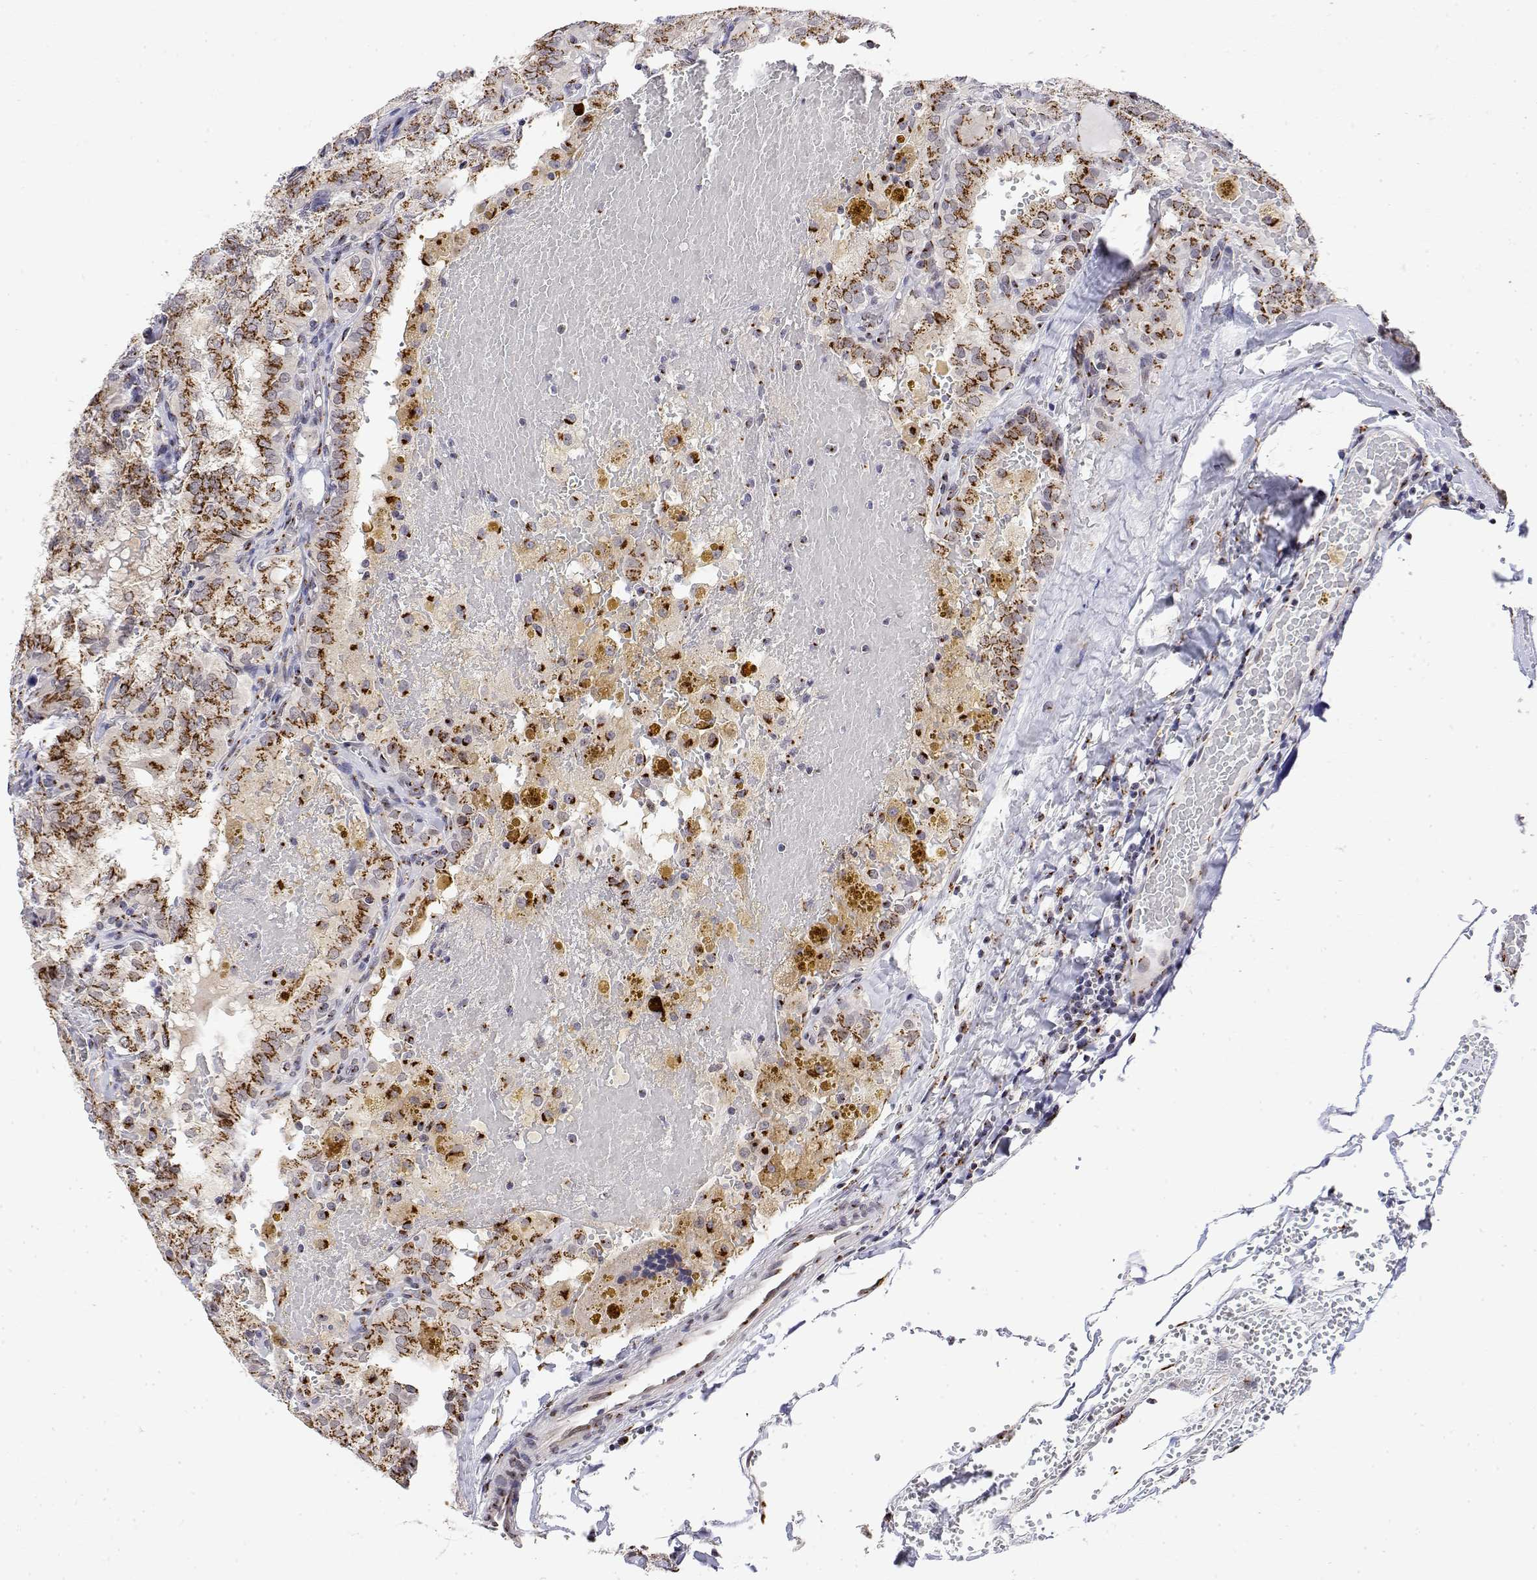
{"staining": {"intensity": "strong", "quantity": ">75%", "location": "cytoplasmic/membranous"}, "tissue": "thyroid cancer", "cell_type": "Tumor cells", "image_type": "cancer", "snomed": [{"axis": "morphology", "description": "Papillary adenocarcinoma, NOS"}, {"axis": "topography", "description": "Thyroid gland"}], "caption": "DAB (3,3'-diaminobenzidine) immunohistochemical staining of thyroid cancer (papillary adenocarcinoma) demonstrates strong cytoplasmic/membranous protein staining in about >75% of tumor cells.", "gene": "YIPF3", "patient": {"sex": "male", "age": 20}}